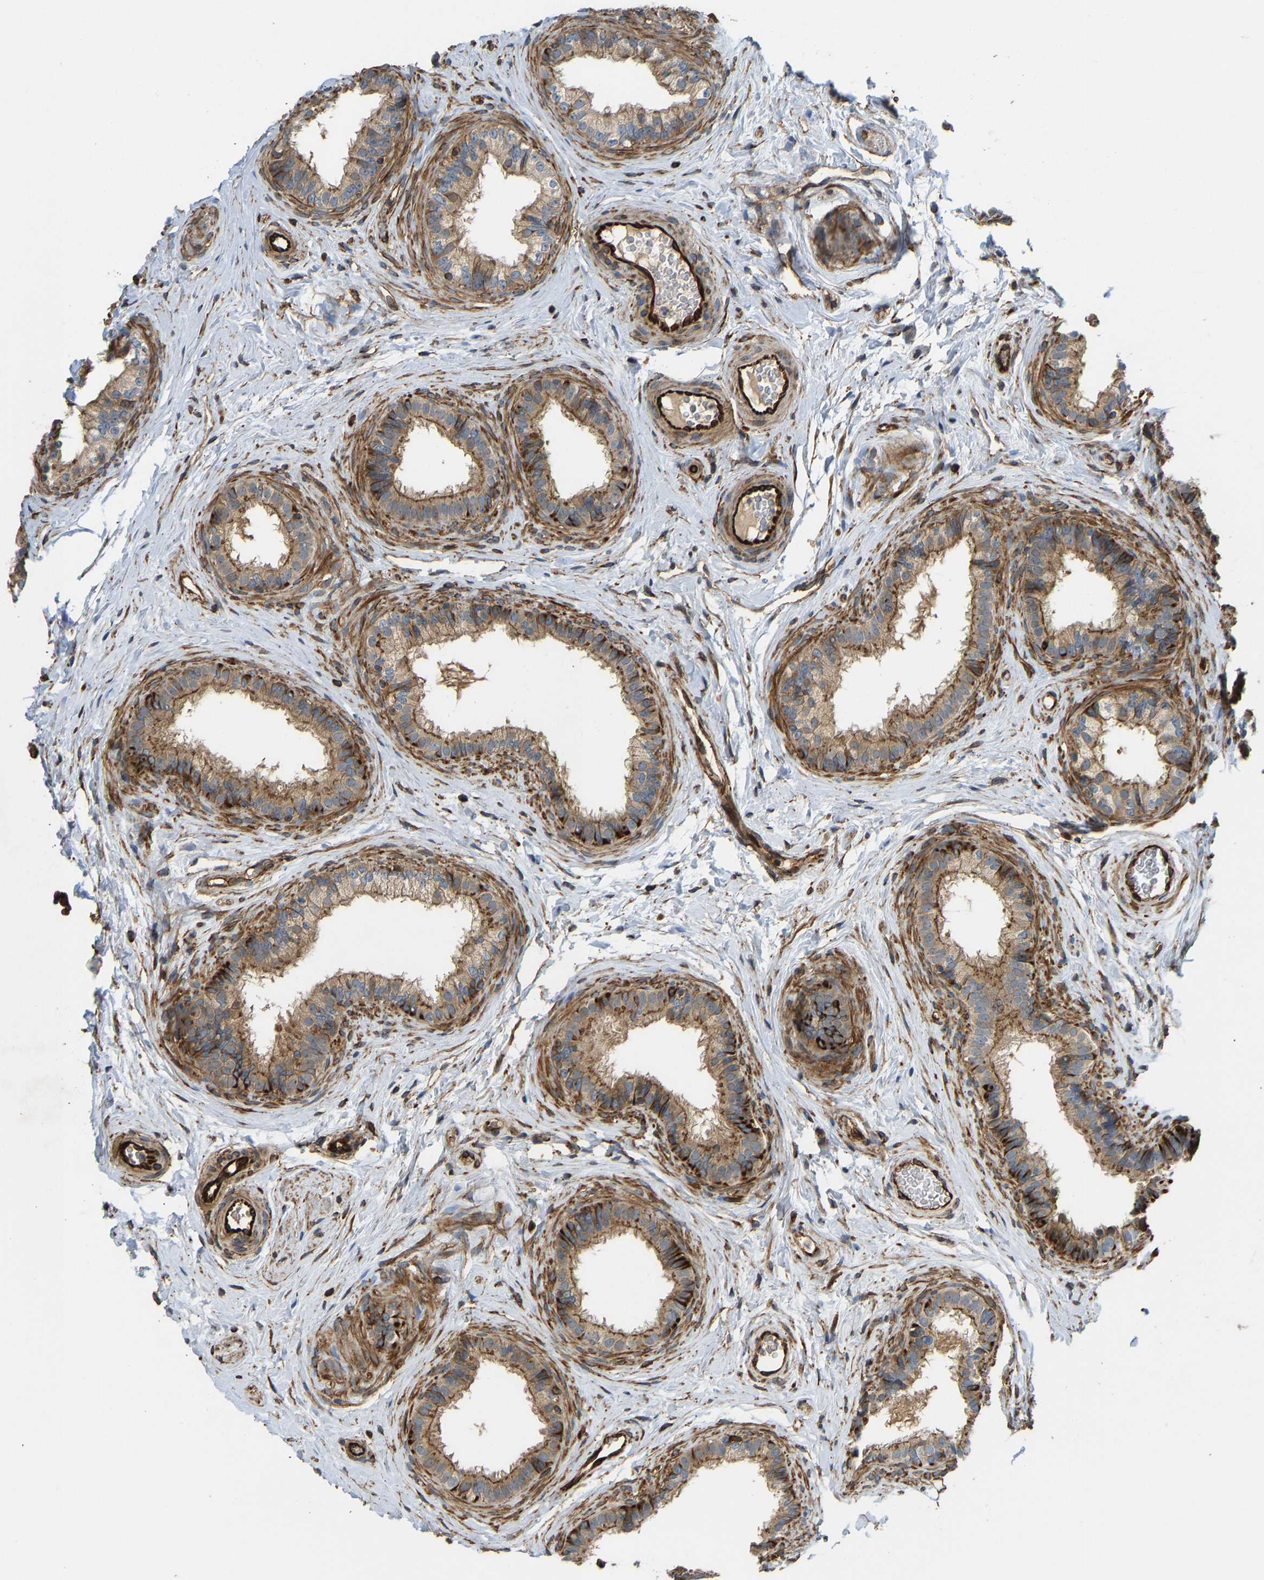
{"staining": {"intensity": "moderate", "quantity": ">75%", "location": "cytoplasmic/membranous"}, "tissue": "epididymis", "cell_type": "Glandular cells", "image_type": "normal", "snomed": [{"axis": "morphology", "description": "Normal tissue, NOS"}, {"axis": "topography", "description": "Testis"}, {"axis": "topography", "description": "Epididymis"}], "caption": "Moderate cytoplasmic/membranous staining is present in approximately >75% of glandular cells in benign epididymis.", "gene": "BEX3", "patient": {"sex": "male", "age": 36}}